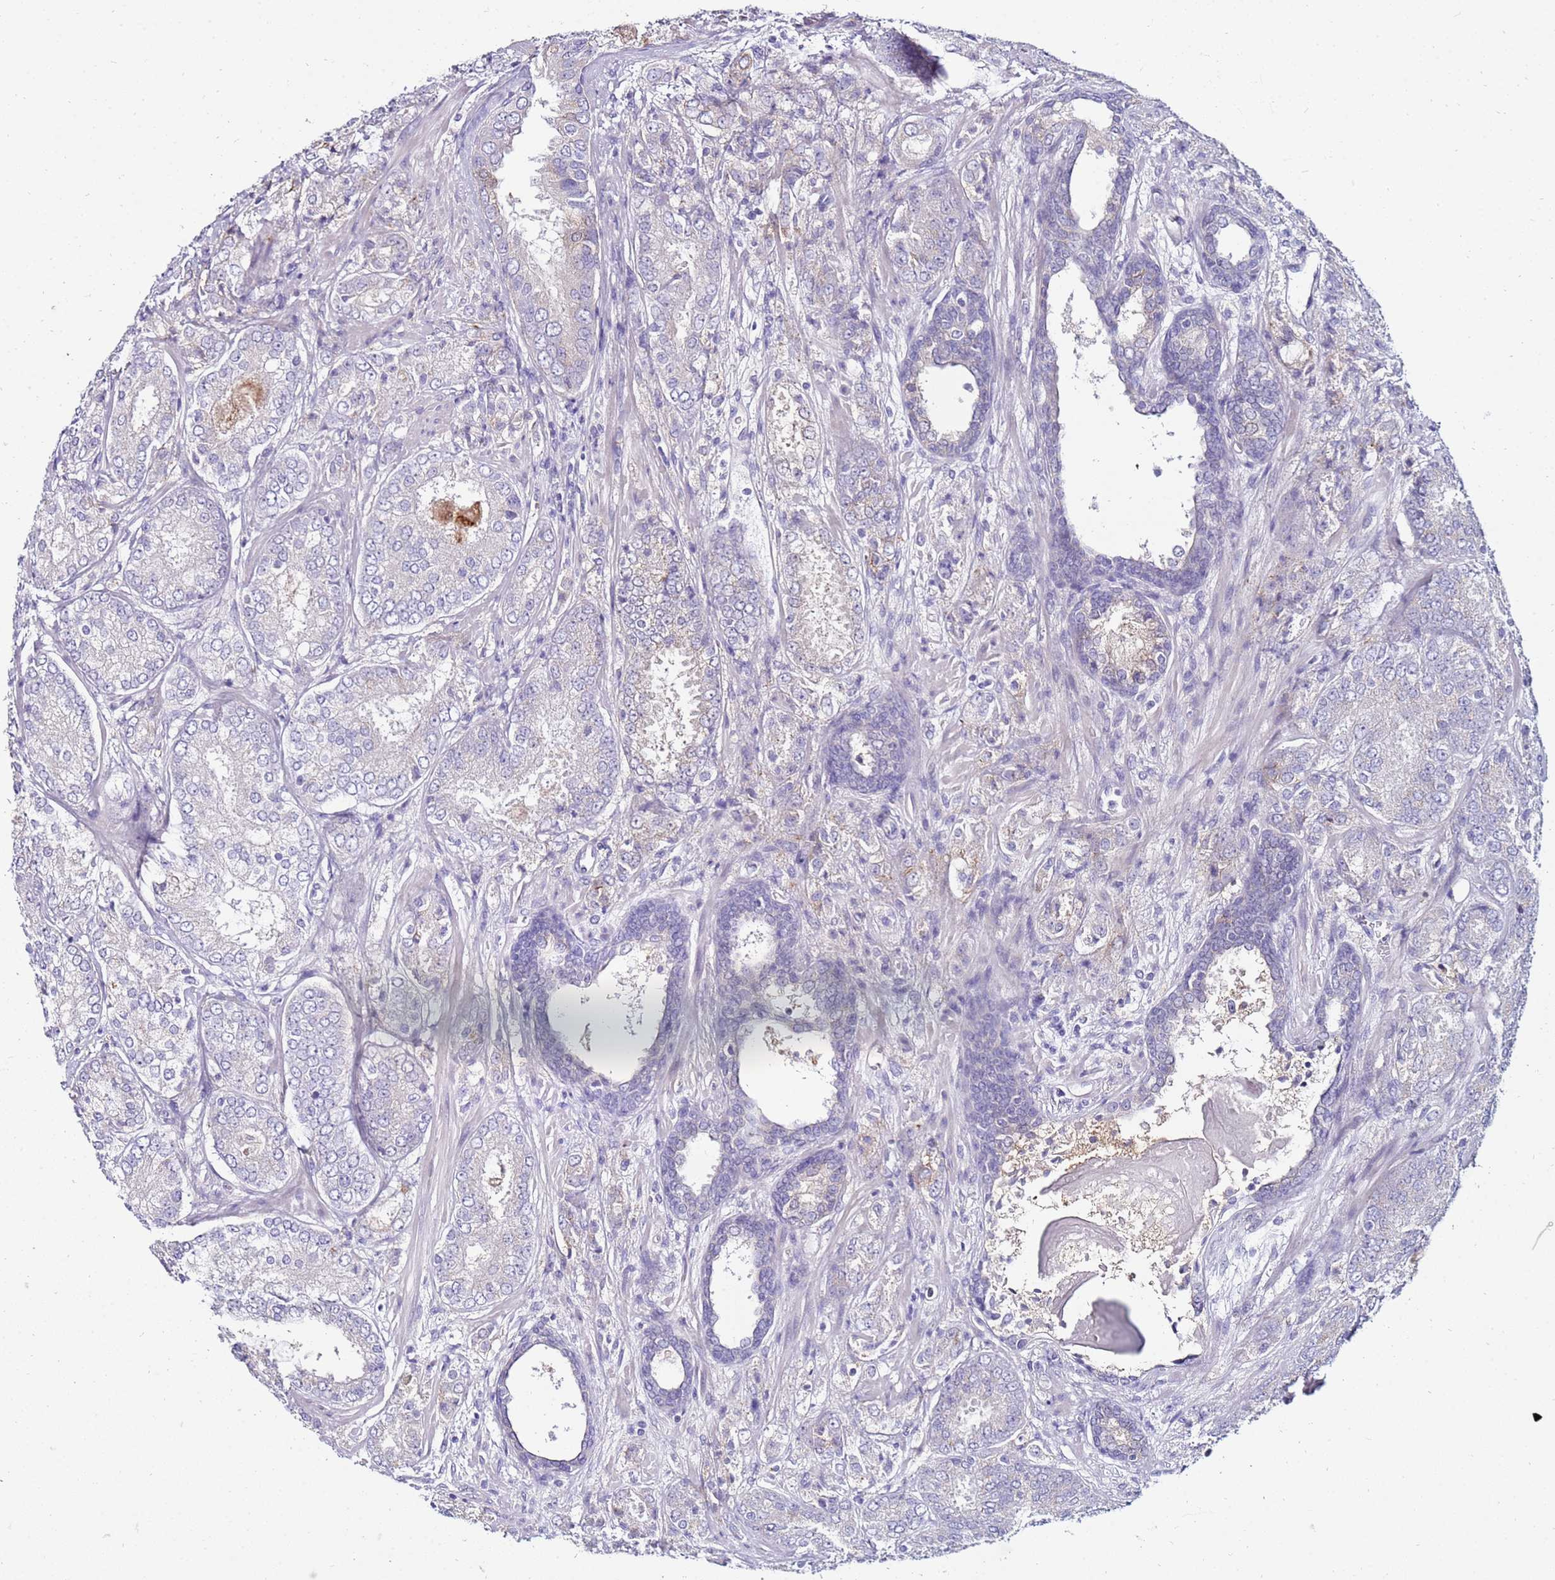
{"staining": {"intensity": "negative", "quantity": "none", "location": "none"}, "tissue": "prostate cancer", "cell_type": "Tumor cells", "image_type": "cancer", "snomed": [{"axis": "morphology", "description": "Adenocarcinoma, High grade"}, {"axis": "topography", "description": "Prostate"}], "caption": "Protein analysis of prostate cancer (high-grade adenocarcinoma) exhibits no significant expression in tumor cells.", "gene": "GPN3", "patient": {"sex": "male", "age": 63}}